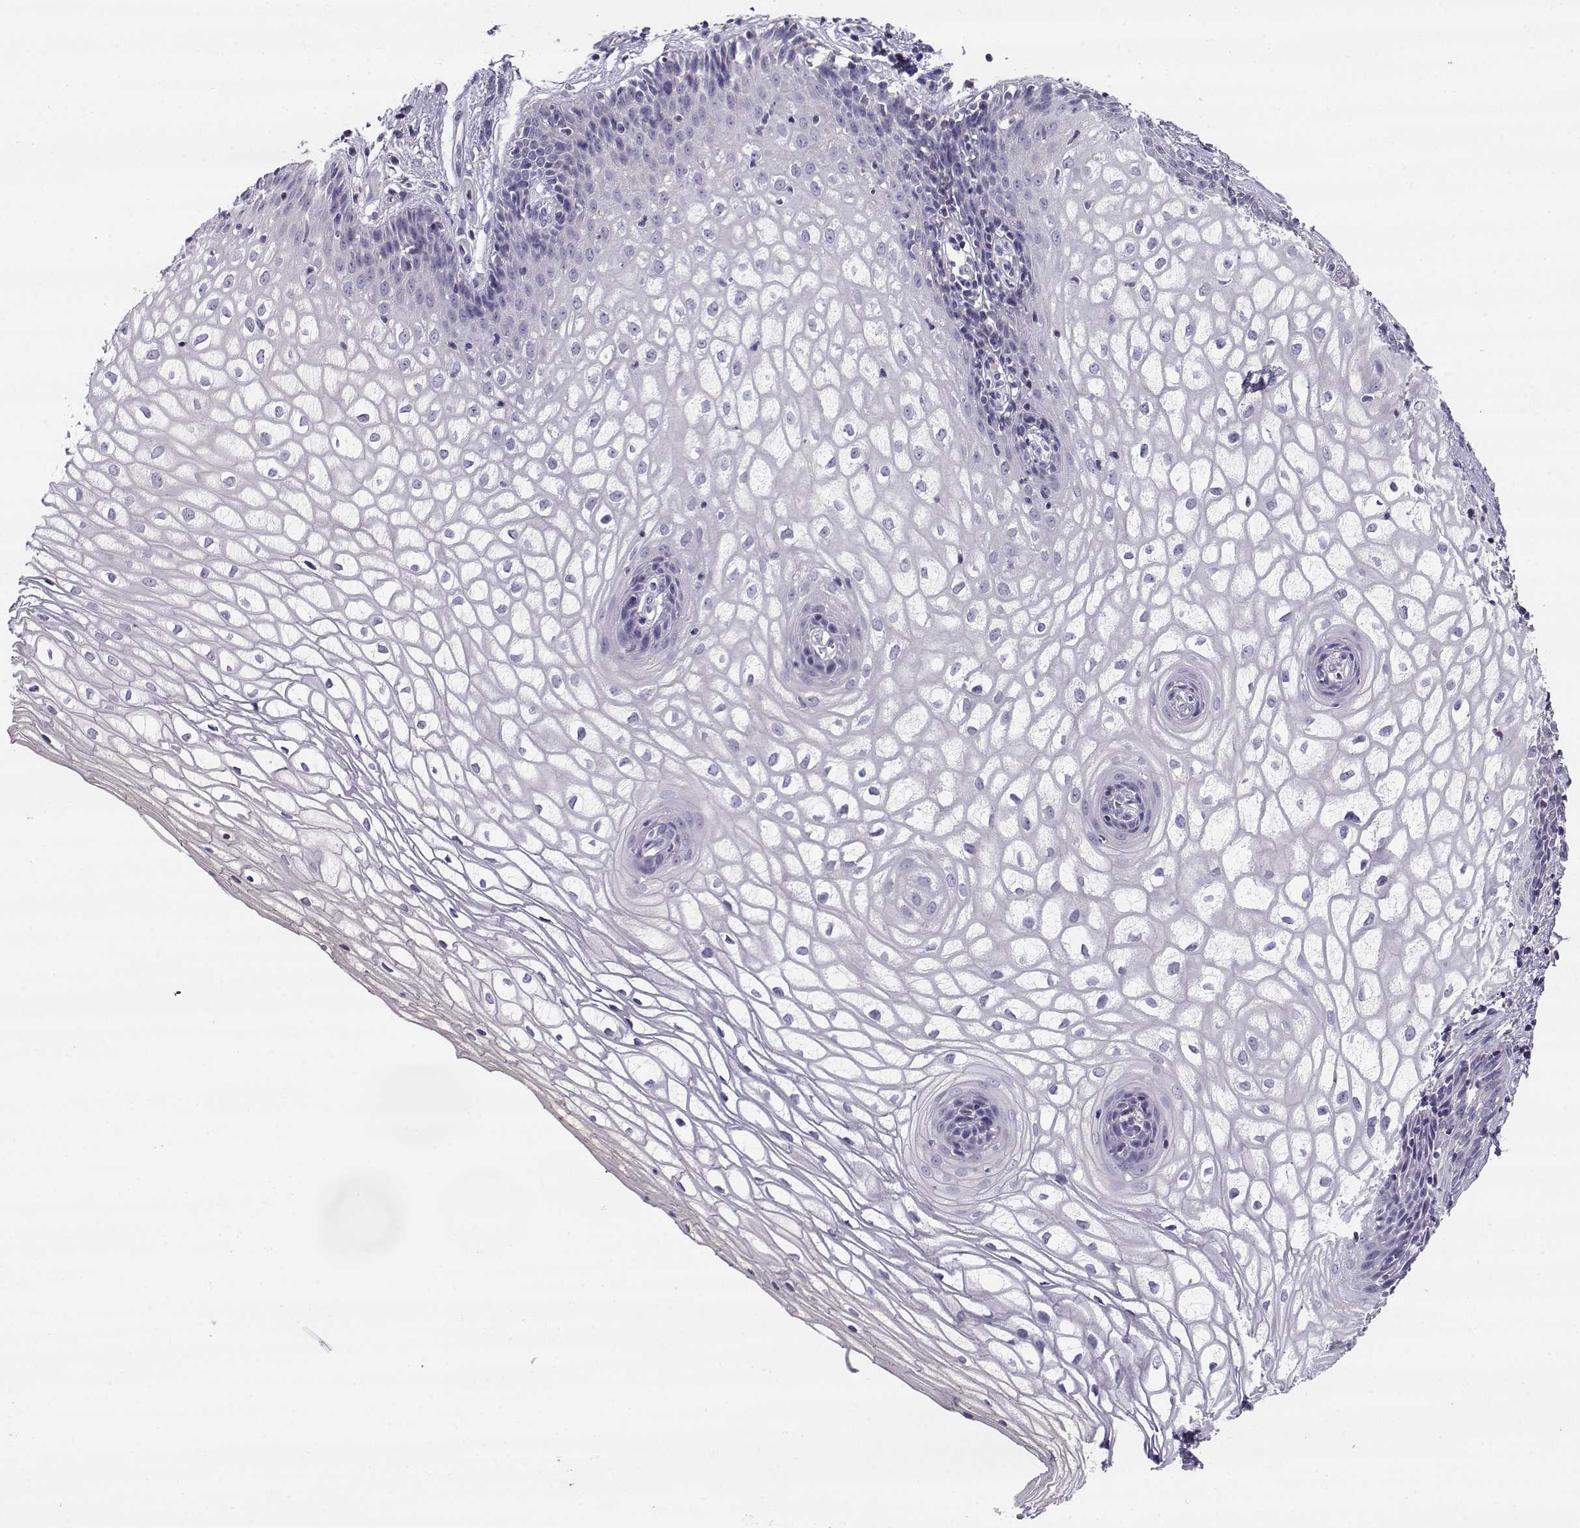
{"staining": {"intensity": "negative", "quantity": "none", "location": "none"}, "tissue": "vagina", "cell_type": "Squamous epithelial cells", "image_type": "normal", "snomed": [{"axis": "morphology", "description": "Normal tissue, NOS"}, {"axis": "topography", "description": "Vagina"}], "caption": "IHC of normal vagina shows no positivity in squamous epithelial cells. The staining was performed using DAB (3,3'-diaminobenzidine) to visualize the protein expression in brown, while the nuclei were stained in blue with hematoxylin (Magnification: 20x).", "gene": "SLCO6A1", "patient": {"sex": "female", "age": 34}}